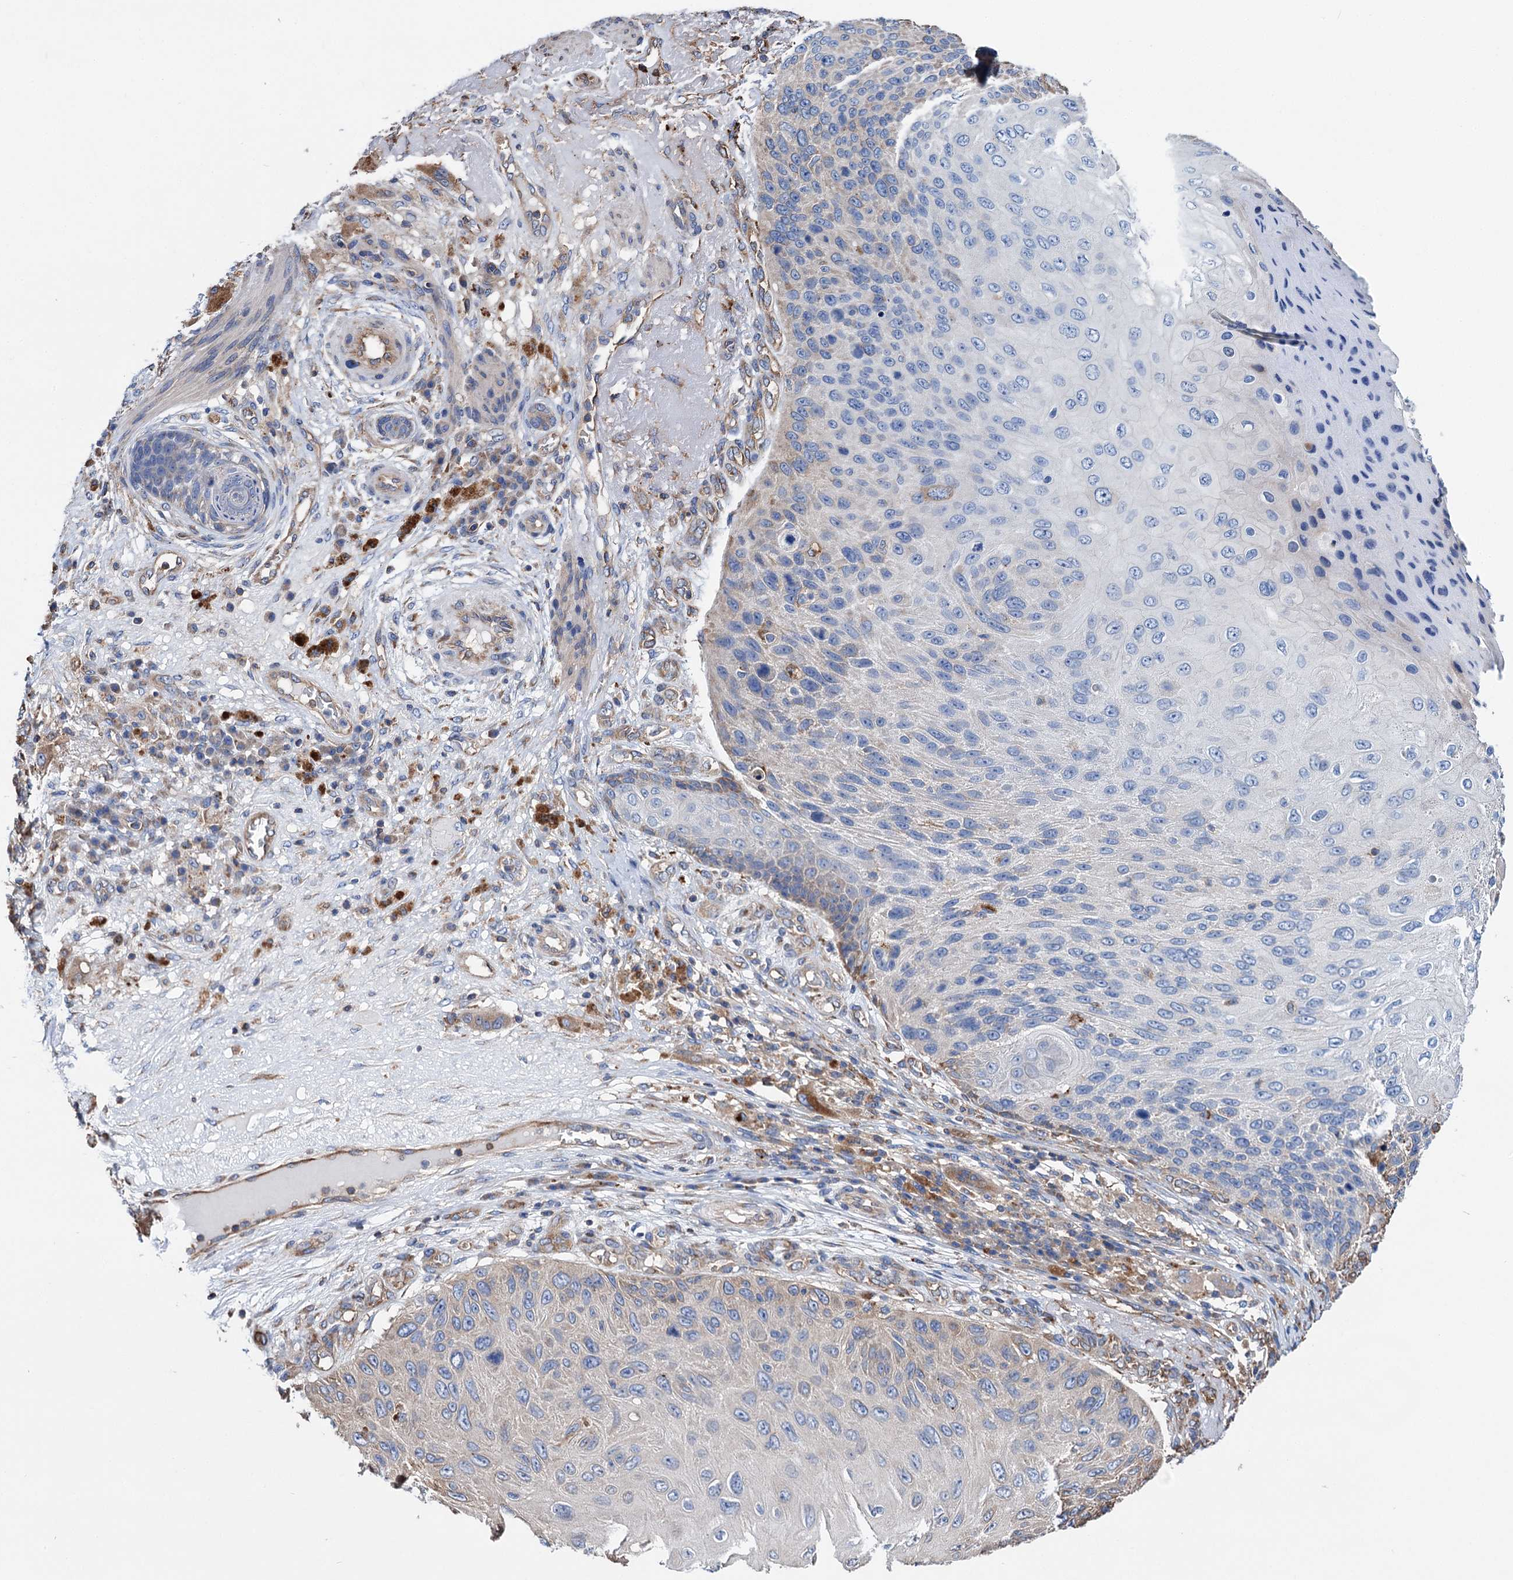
{"staining": {"intensity": "weak", "quantity": "<25%", "location": "cytoplasmic/membranous"}, "tissue": "skin cancer", "cell_type": "Tumor cells", "image_type": "cancer", "snomed": [{"axis": "morphology", "description": "Squamous cell carcinoma, NOS"}, {"axis": "topography", "description": "Skin"}], "caption": "There is no significant positivity in tumor cells of squamous cell carcinoma (skin).", "gene": "SCPEP1", "patient": {"sex": "female", "age": 88}}